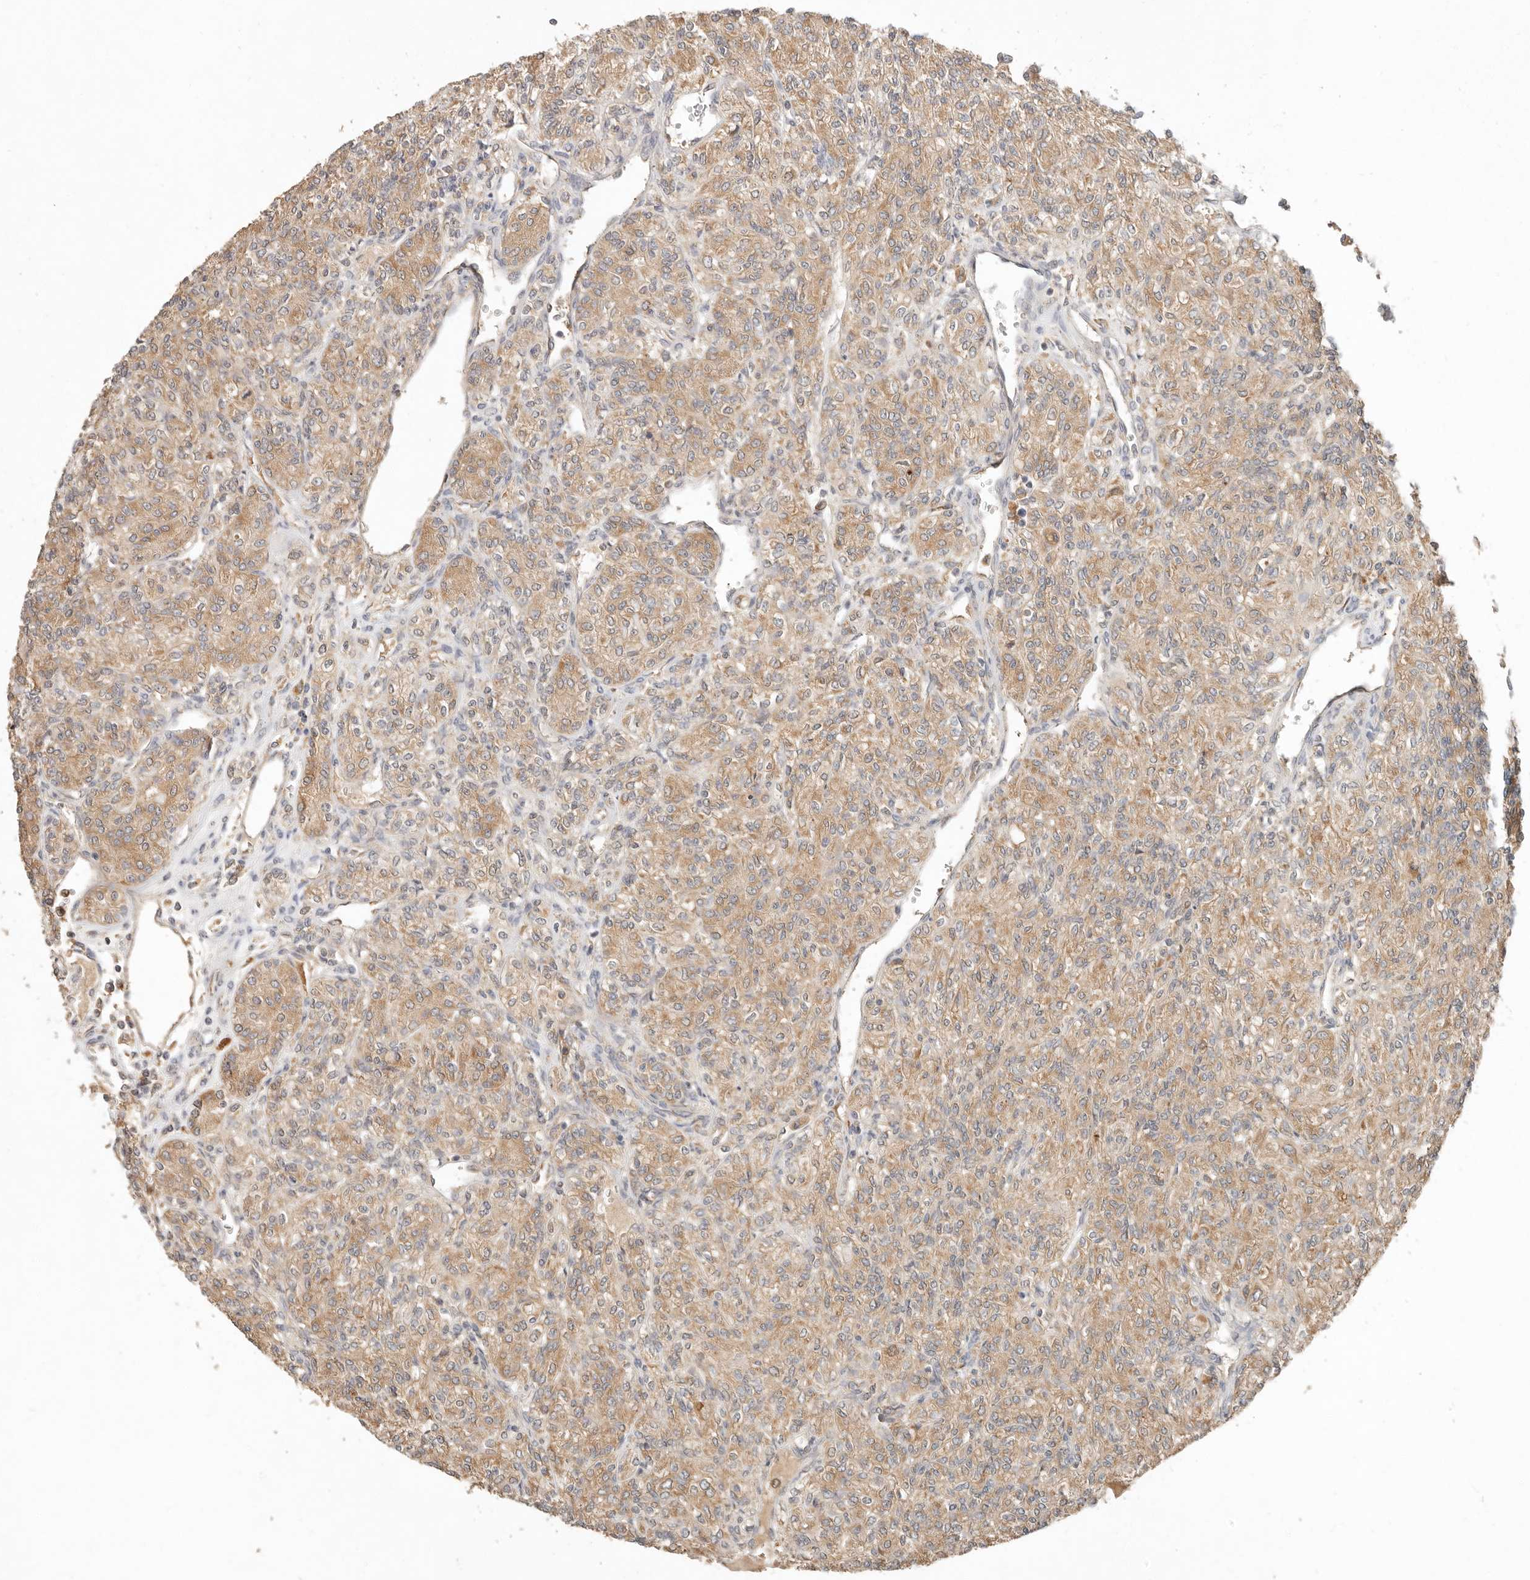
{"staining": {"intensity": "moderate", "quantity": ">75%", "location": "cytoplasmic/membranous"}, "tissue": "renal cancer", "cell_type": "Tumor cells", "image_type": "cancer", "snomed": [{"axis": "morphology", "description": "Adenocarcinoma, NOS"}, {"axis": "topography", "description": "Kidney"}], "caption": "Renal cancer (adenocarcinoma) stained with a brown dye exhibits moderate cytoplasmic/membranous positive staining in approximately >75% of tumor cells.", "gene": "ARHGEF10L", "patient": {"sex": "male", "age": 77}}